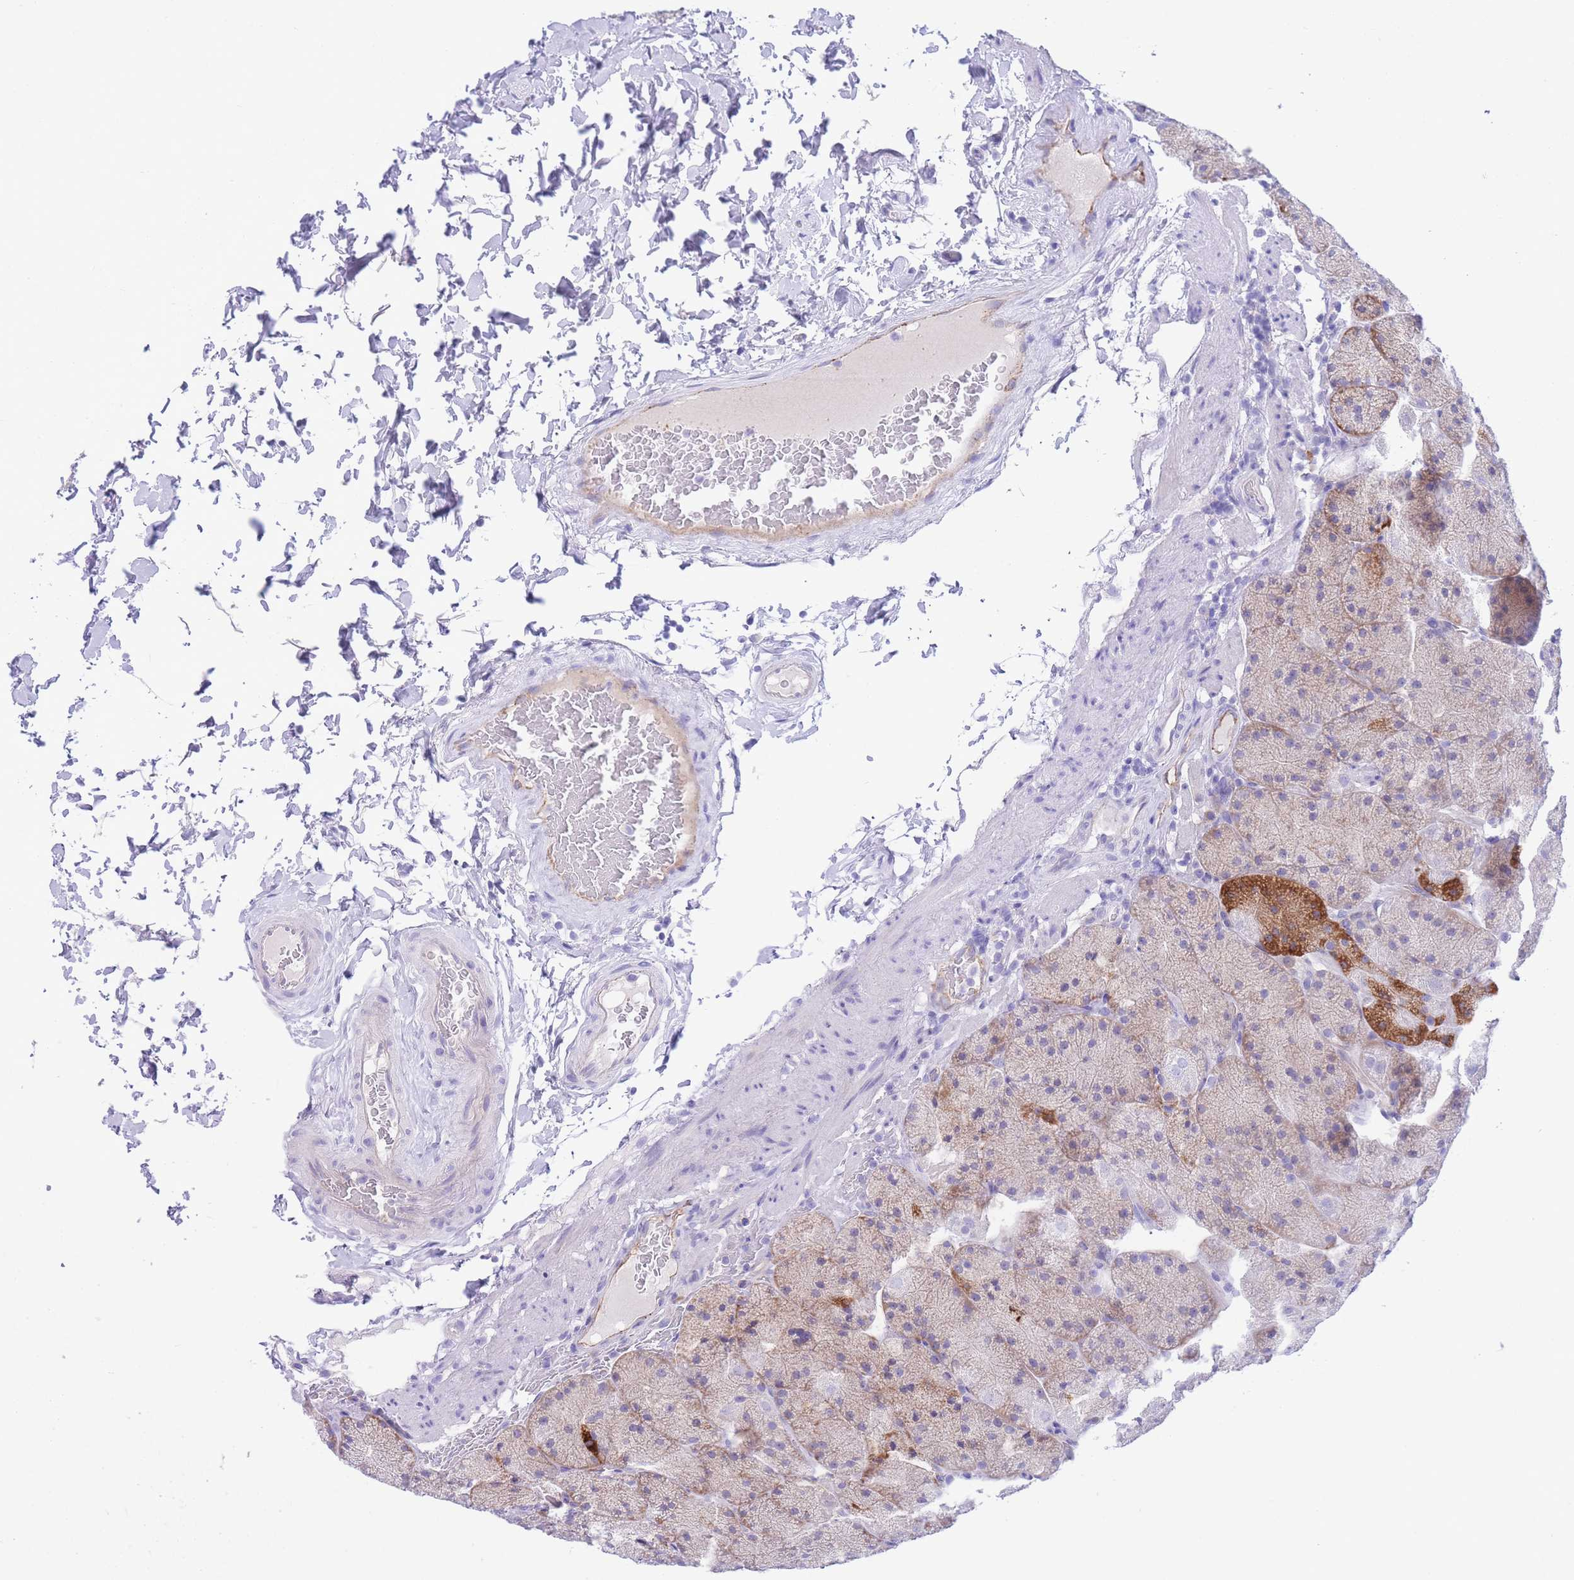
{"staining": {"intensity": "weak", "quantity": "<25%", "location": "cytoplasmic/membranous"}, "tissue": "stomach", "cell_type": "Glandular cells", "image_type": "normal", "snomed": [{"axis": "morphology", "description": "Normal tissue, NOS"}, {"axis": "topography", "description": "Stomach, upper"}, {"axis": "topography", "description": "Stomach, lower"}], "caption": "High magnification brightfield microscopy of benign stomach stained with DAB (brown) and counterstained with hematoxylin (blue): glandular cells show no significant expression.", "gene": "DET1", "patient": {"sex": "male", "age": 67}}